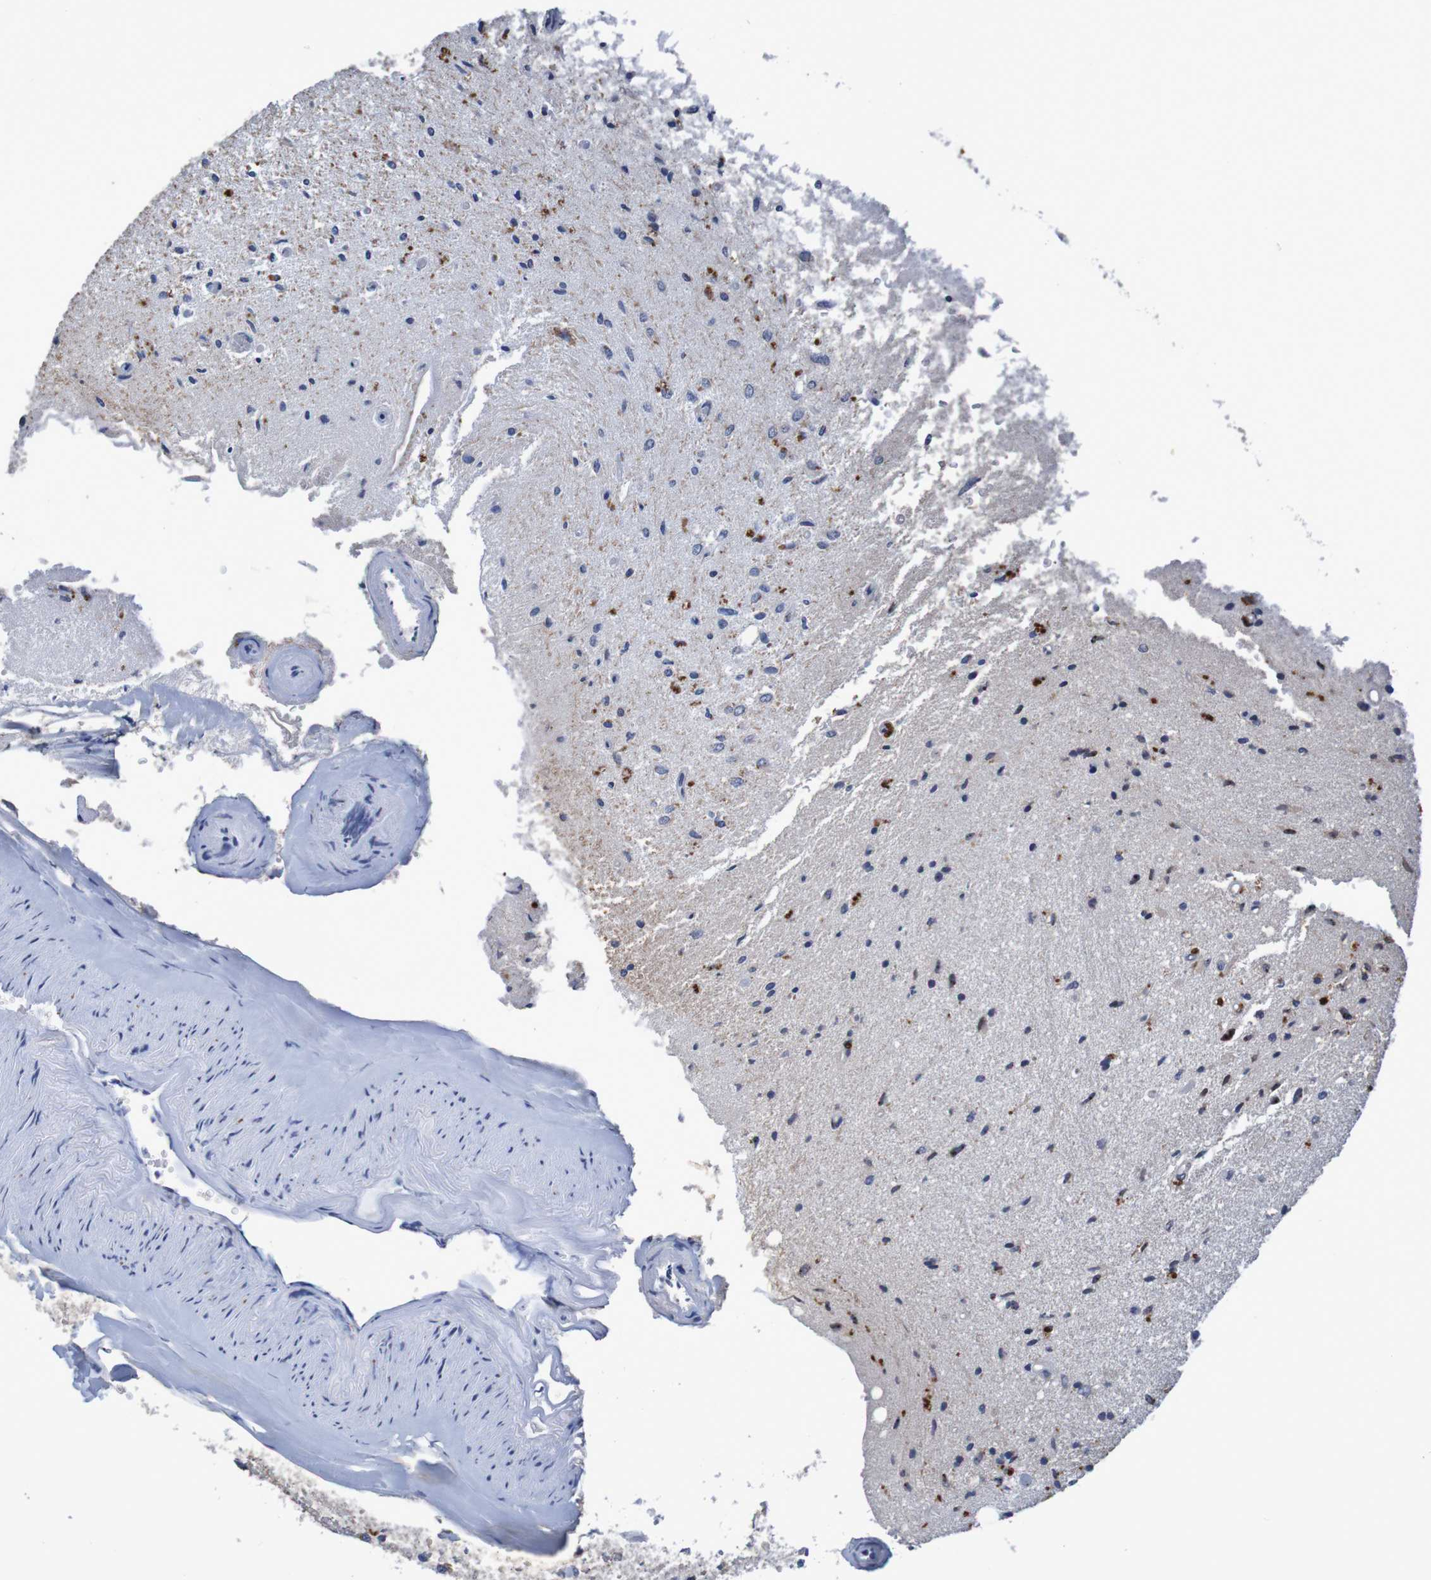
{"staining": {"intensity": "weak", "quantity": "<25%", "location": "cytoplasmic/membranous"}, "tissue": "glioma", "cell_type": "Tumor cells", "image_type": "cancer", "snomed": [{"axis": "morphology", "description": "Glioma, malignant, Low grade"}, {"axis": "topography", "description": "Brain"}], "caption": "Immunohistochemistry (IHC) micrograph of neoplastic tissue: human glioma stained with DAB (3,3'-diaminobenzidine) shows no significant protein expression in tumor cells.", "gene": "LTA", "patient": {"sex": "male", "age": 77}}